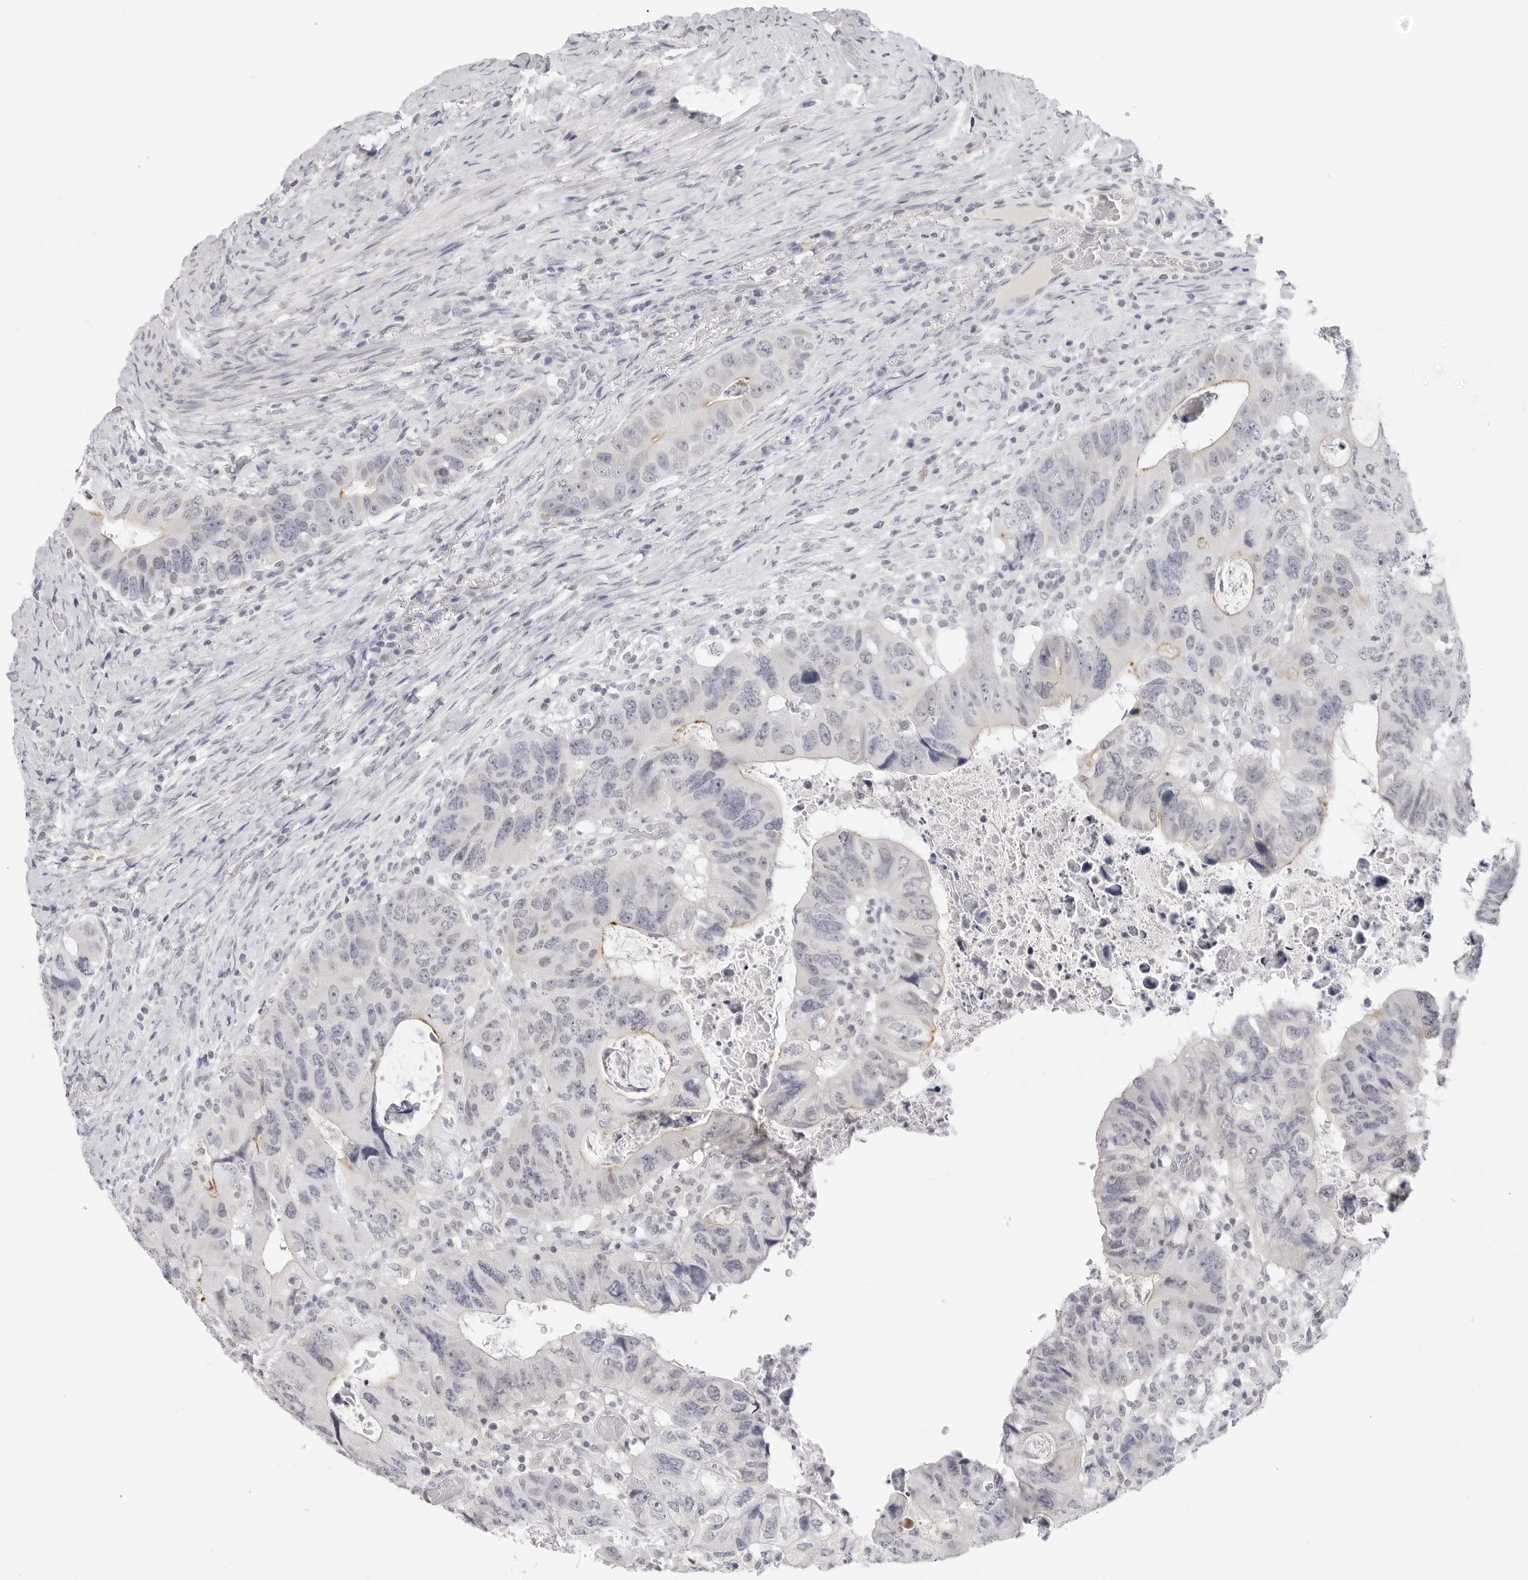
{"staining": {"intensity": "moderate", "quantity": "<25%", "location": "cytoplasmic/membranous"}, "tissue": "colorectal cancer", "cell_type": "Tumor cells", "image_type": "cancer", "snomed": [{"axis": "morphology", "description": "Adenocarcinoma, NOS"}, {"axis": "topography", "description": "Rectum"}], "caption": "The micrograph displays a brown stain indicating the presence of a protein in the cytoplasmic/membranous of tumor cells in colorectal cancer (adenocarcinoma).", "gene": "EDN2", "patient": {"sex": "male", "age": 59}}